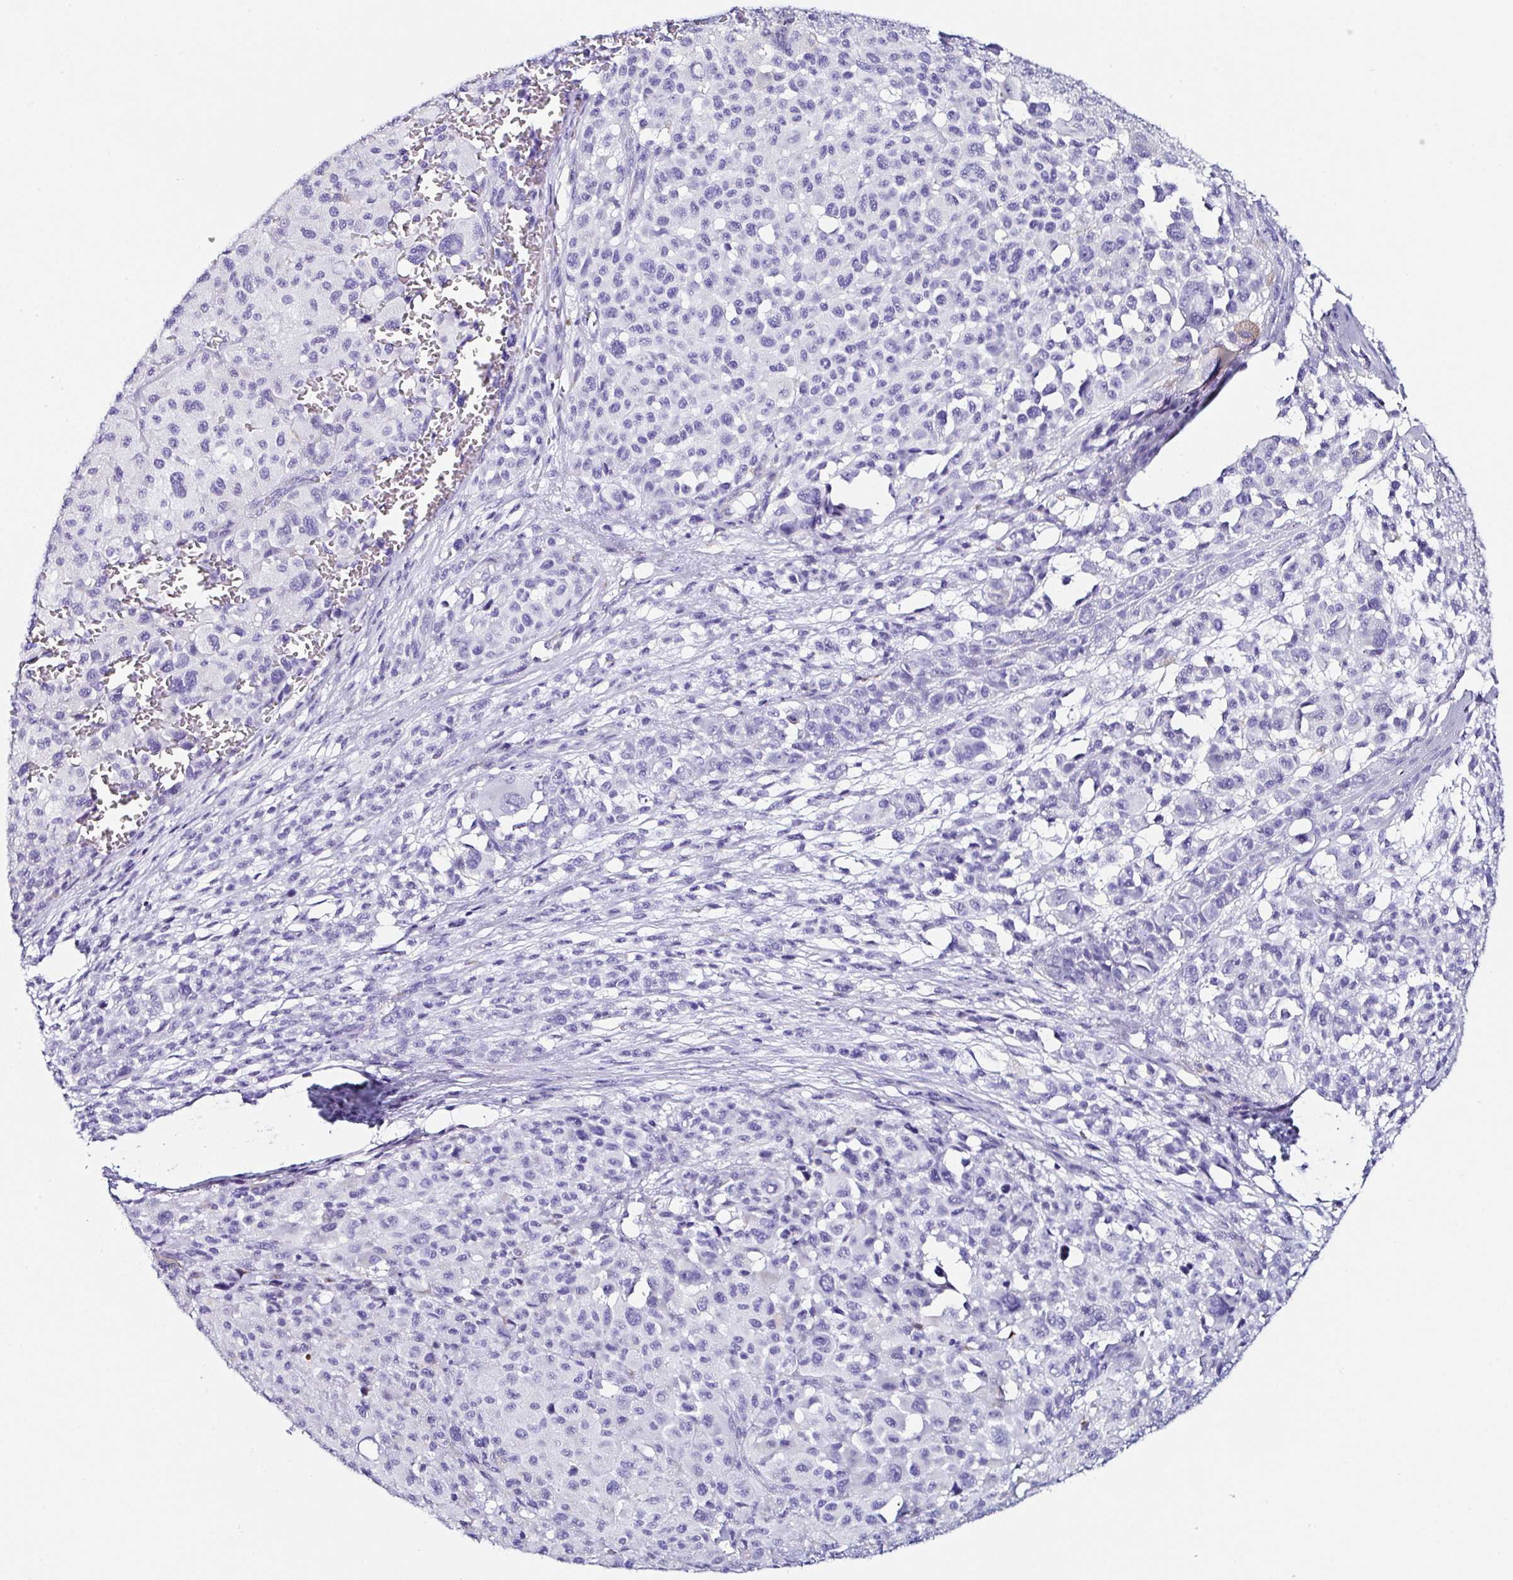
{"staining": {"intensity": "negative", "quantity": "none", "location": "none"}, "tissue": "melanoma", "cell_type": "Tumor cells", "image_type": "cancer", "snomed": [{"axis": "morphology", "description": "Malignant melanoma, NOS"}, {"axis": "topography", "description": "Skin"}], "caption": "The image shows no significant expression in tumor cells of melanoma.", "gene": "TMPRSS11E", "patient": {"sex": "female", "age": 74}}